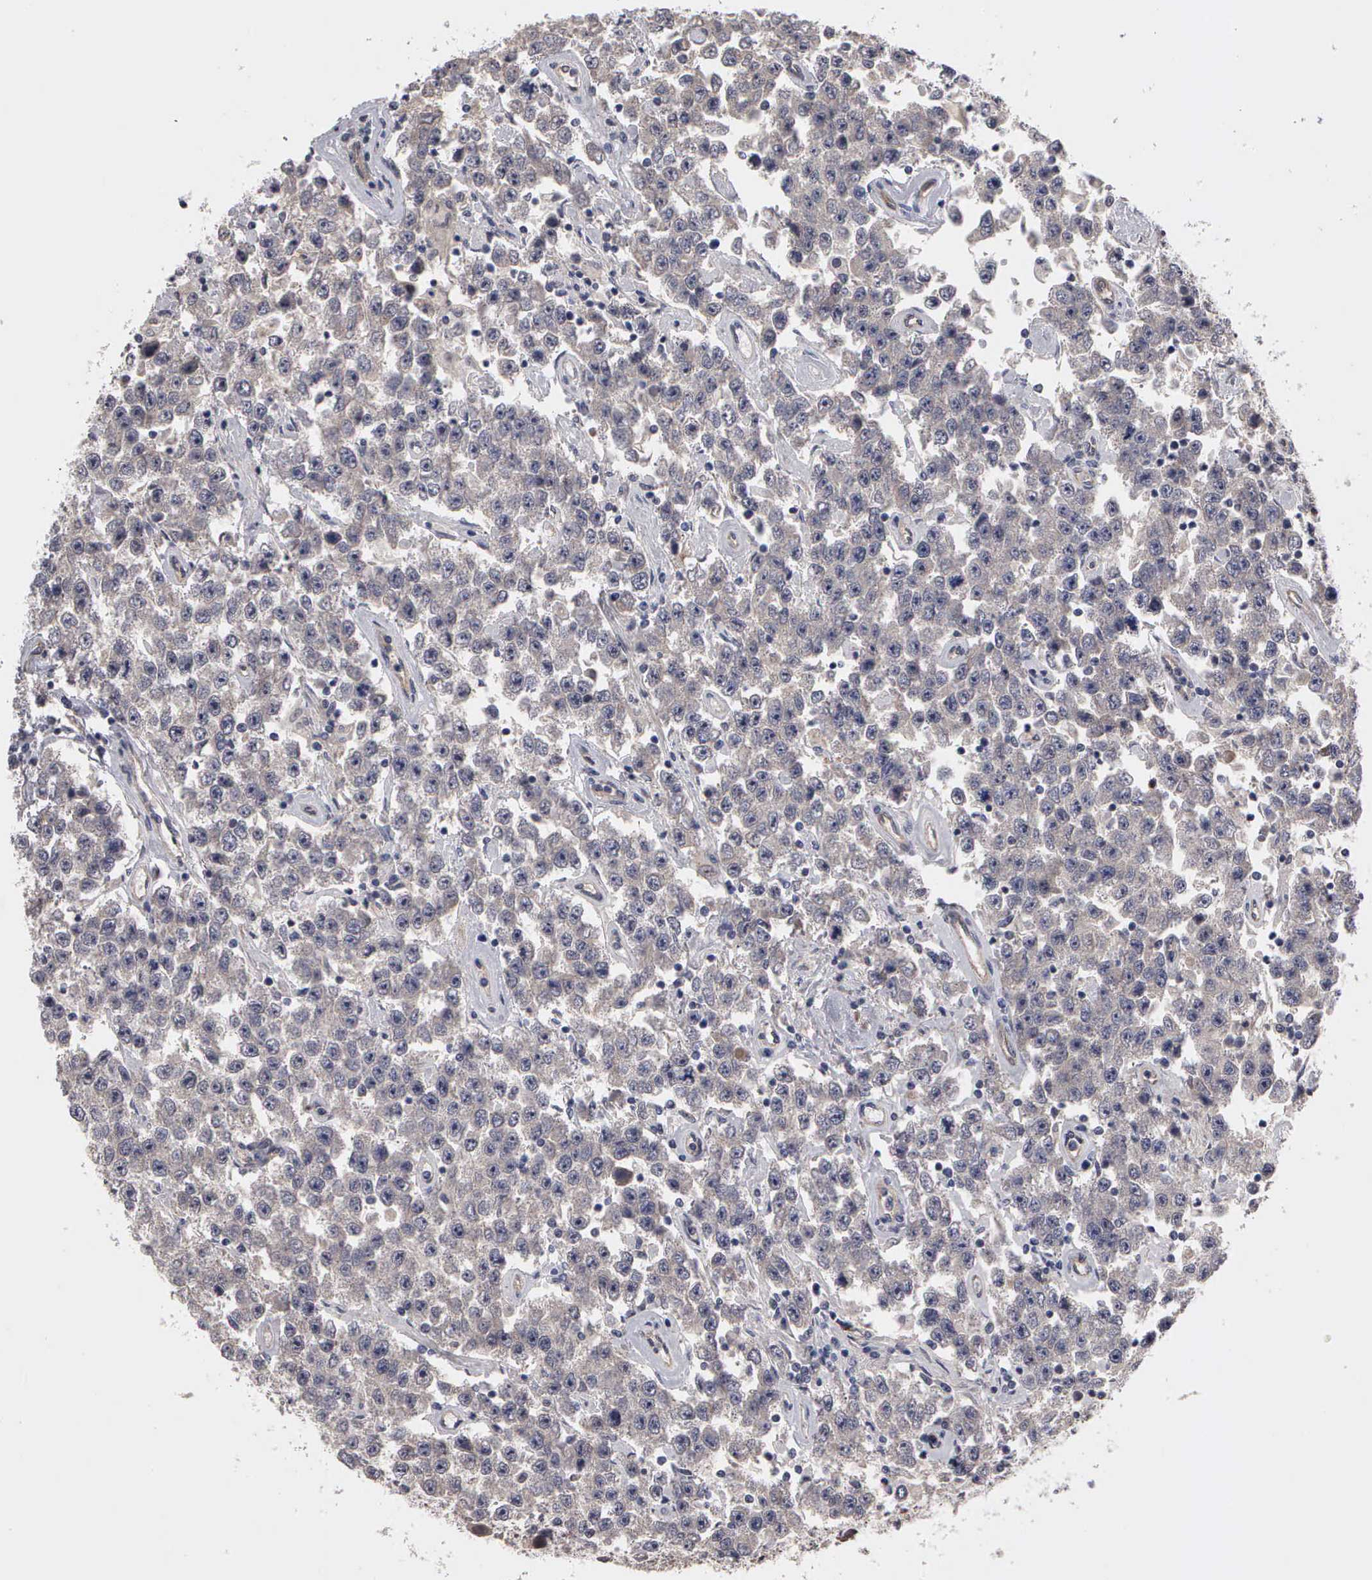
{"staining": {"intensity": "negative", "quantity": "none", "location": "none"}, "tissue": "testis cancer", "cell_type": "Tumor cells", "image_type": "cancer", "snomed": [{"axis": "morphology", "description": "Seminoma, NOS"}, {"axis": "topography", "description": "Testis"}], "caption": "A photomicrograph of testis cancer stained for a protein demonstrates no brown staining in tumor cells. The staining is performed using DAB brown chromogen with nuclei counter-stained in using hematoxylin.", "gene": "ZBTB33", "patient": {"sex": "male", "age": 52}}